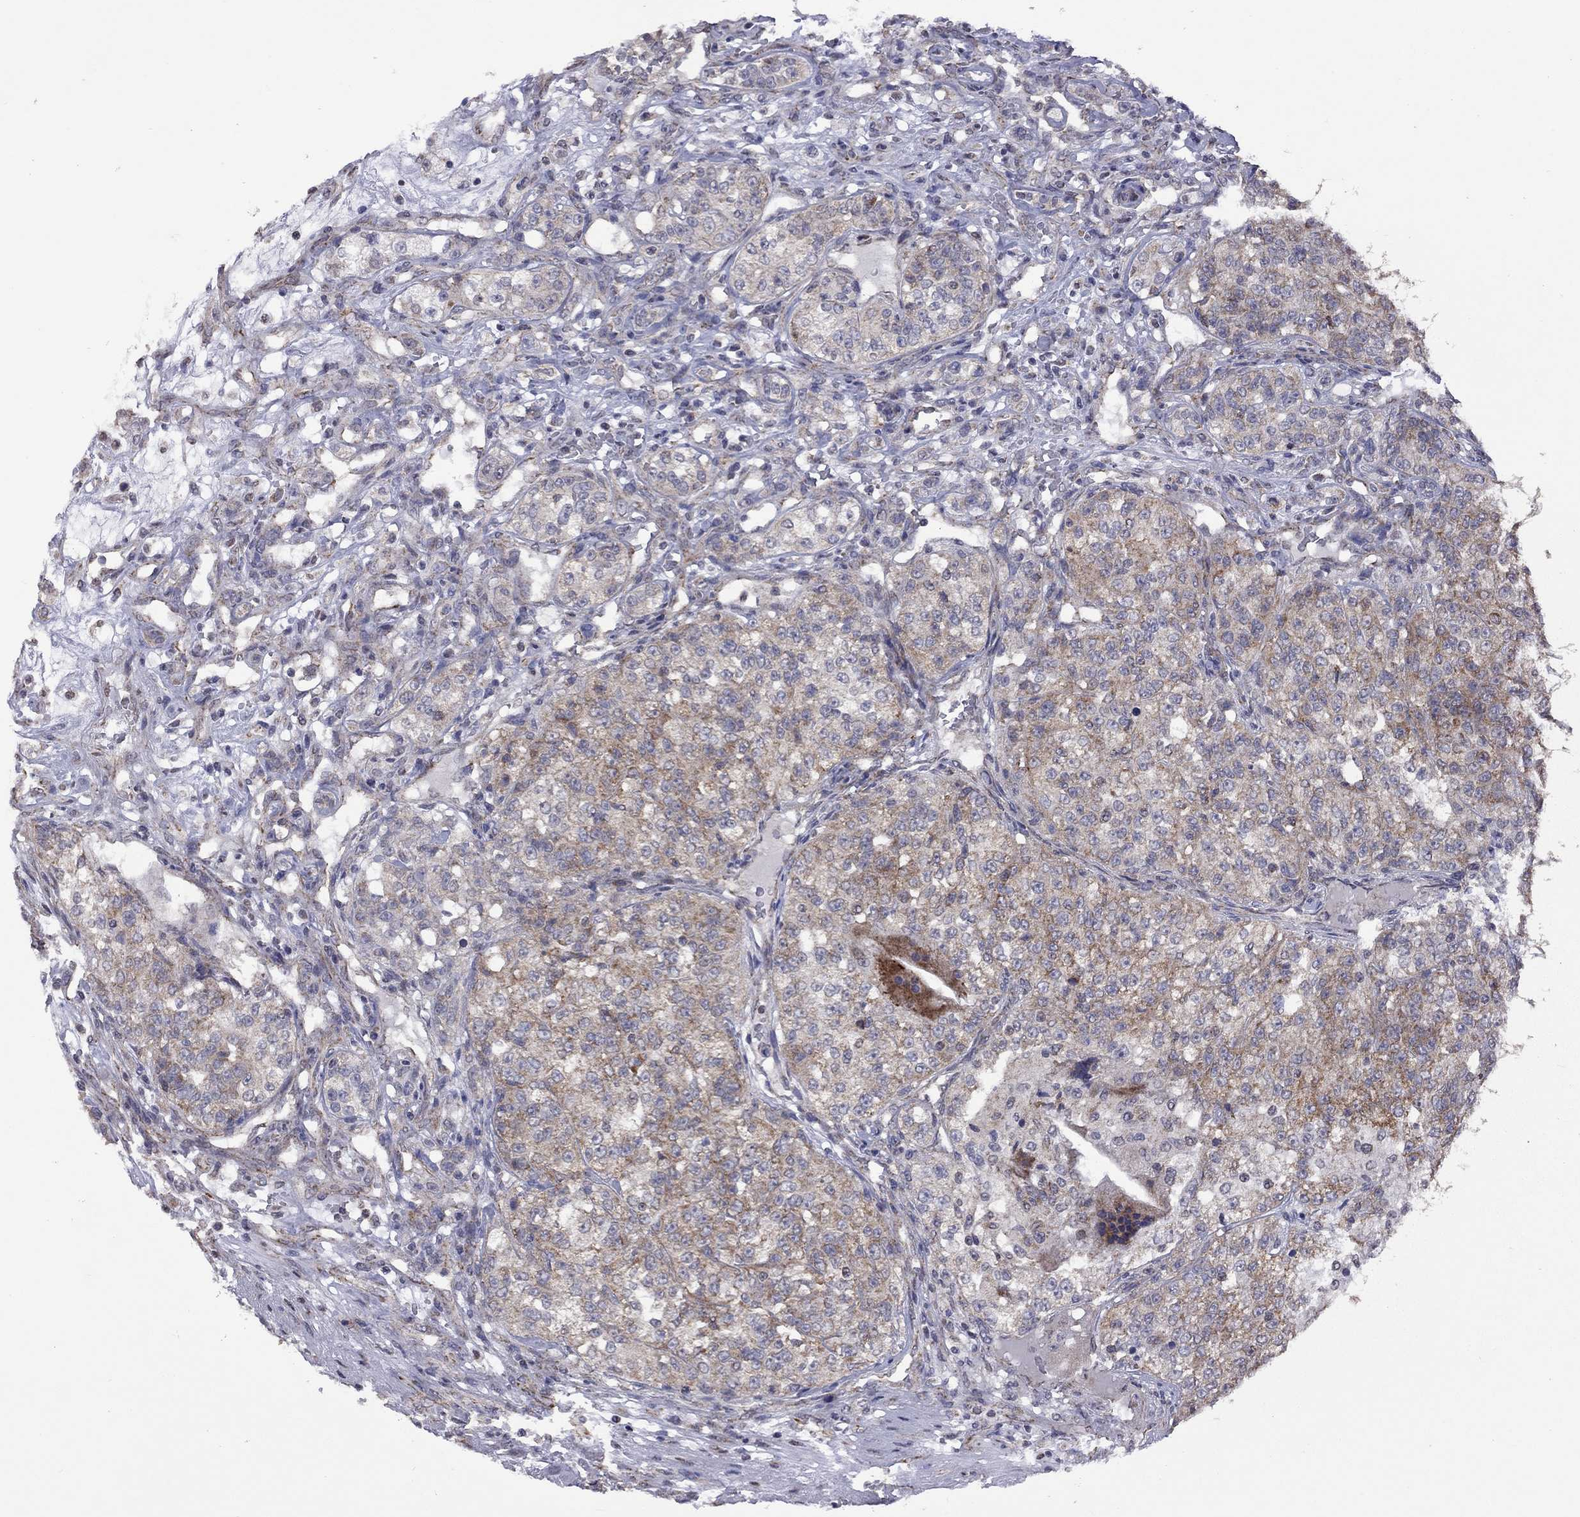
{"staining": {"intensity": "moderate", "quantity": ">75%", "location": "cytoplasmic/membranous"}, "tissue": "renal cancer", "cell_type": "Tumor cells", "image_type": "cancer", "snomed": [{"axis": "morphology", "description": "Adenocarcinoma, NOS"}, {"axis": "topography", "description": "Kidney"}], "caption": "Tumor cells exhibit medium levels of moderate cytoplasmic/membranous expression in about >75% of cells in human adenocarcinoma (renal). (DAB (3,3'-diaminobenzidine) IHC with brightfield microscopy, high magnification).", "gene": "NDUFB1", "patient": {"sex": "female", "age": 63}}